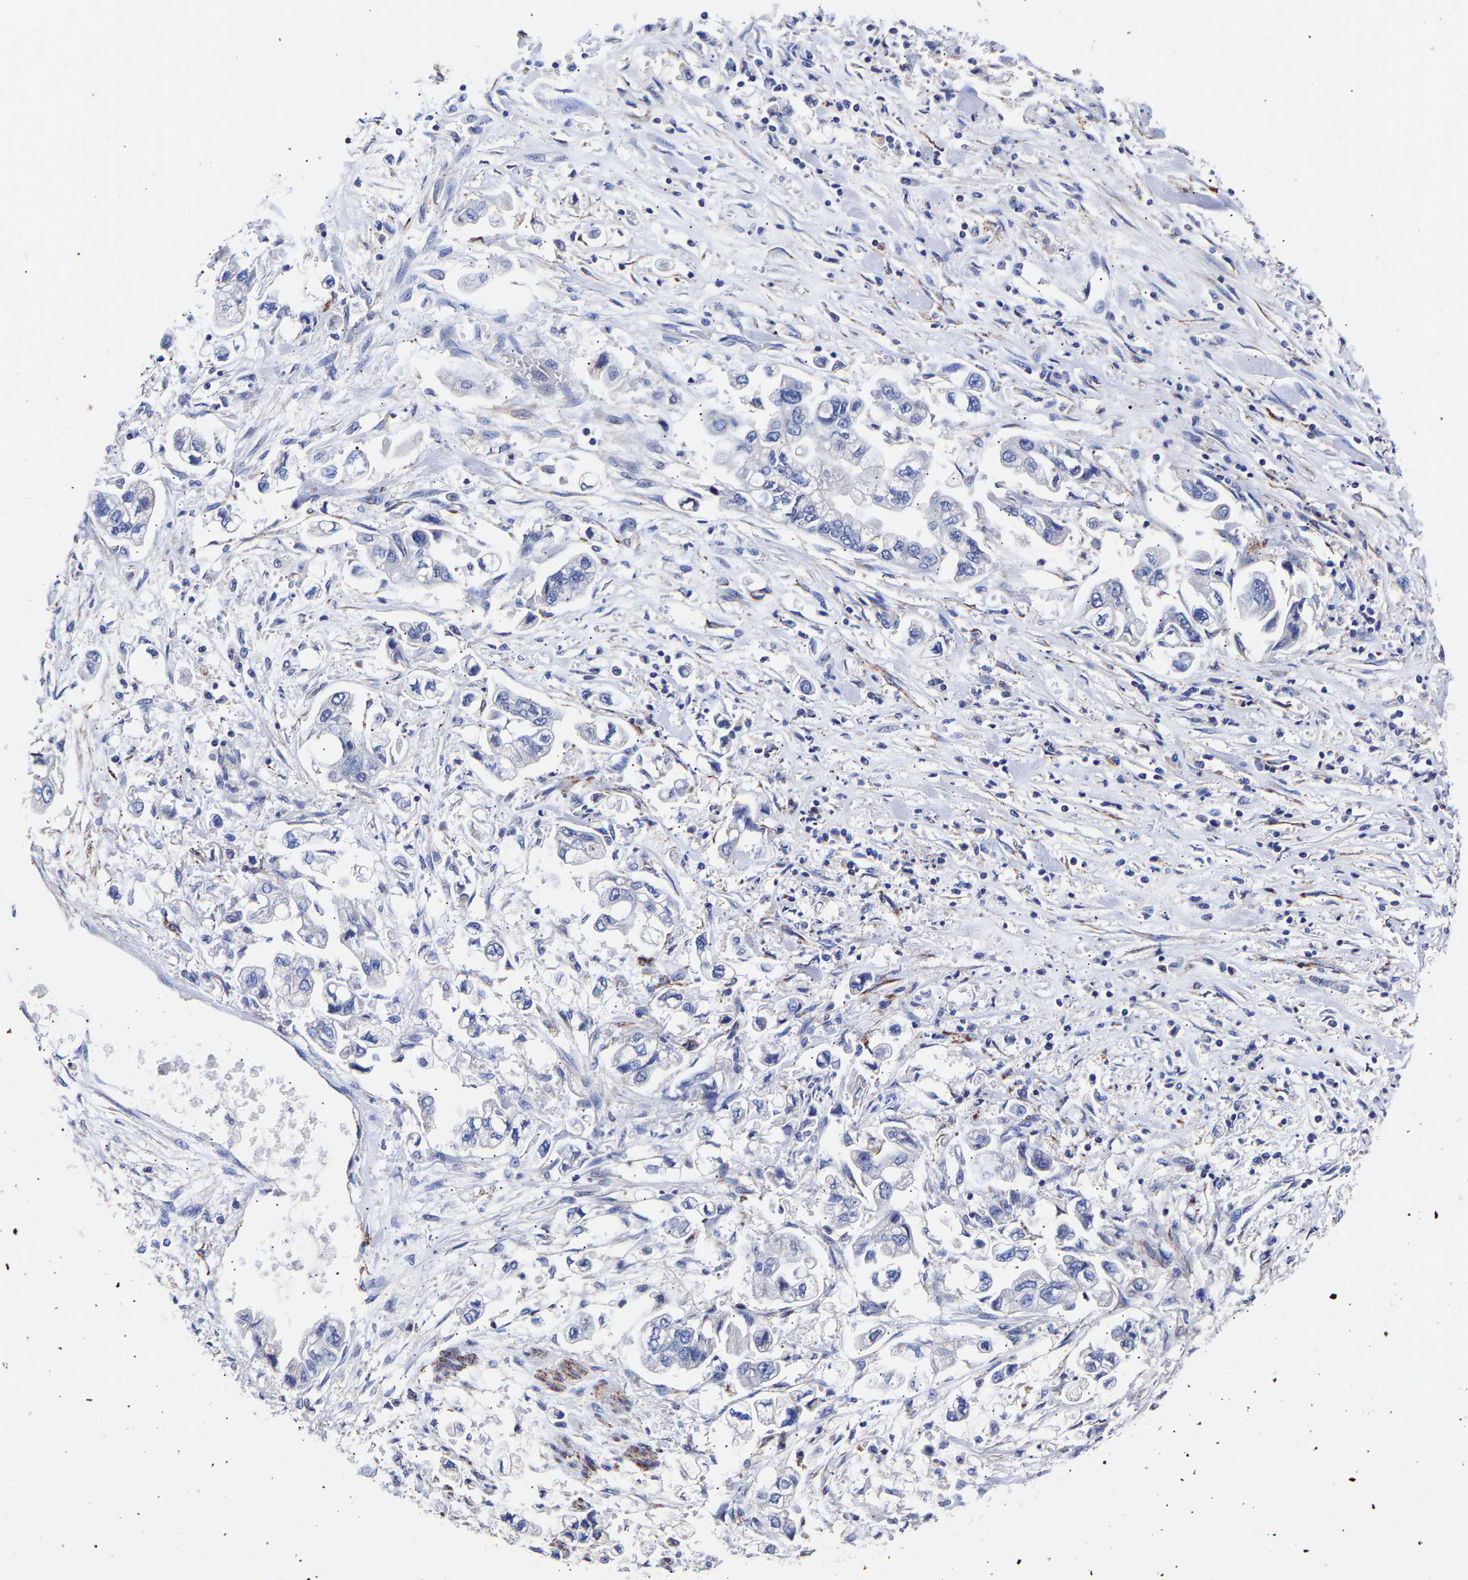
{"staining": {"intensity": "negative", "quantity": "none", "location": "none"}, "tissue": "stomach cancer", "cell_type": "Tumor cells", "image_type": "cancer", "snomed": [{"axis": "morphology", "description": "Normal tissue, NOS"}, {"axis": "morphology", "description": "Adenocarcinoma, NOS"}, {"axis": "topography", "description": "Stomach"}], "caption": "This photomicrograph is of stomach cancer (adenocarcinoma) stained with immunohistochemistry (IHC) to label a protein in brown with the nuclei are counter-stained blue. There is no staining in tumor cells. (DAB immunohistochemistry, high magnification).", "gene": "SEM1", "patient": {"sex": "male", "age": 62}}